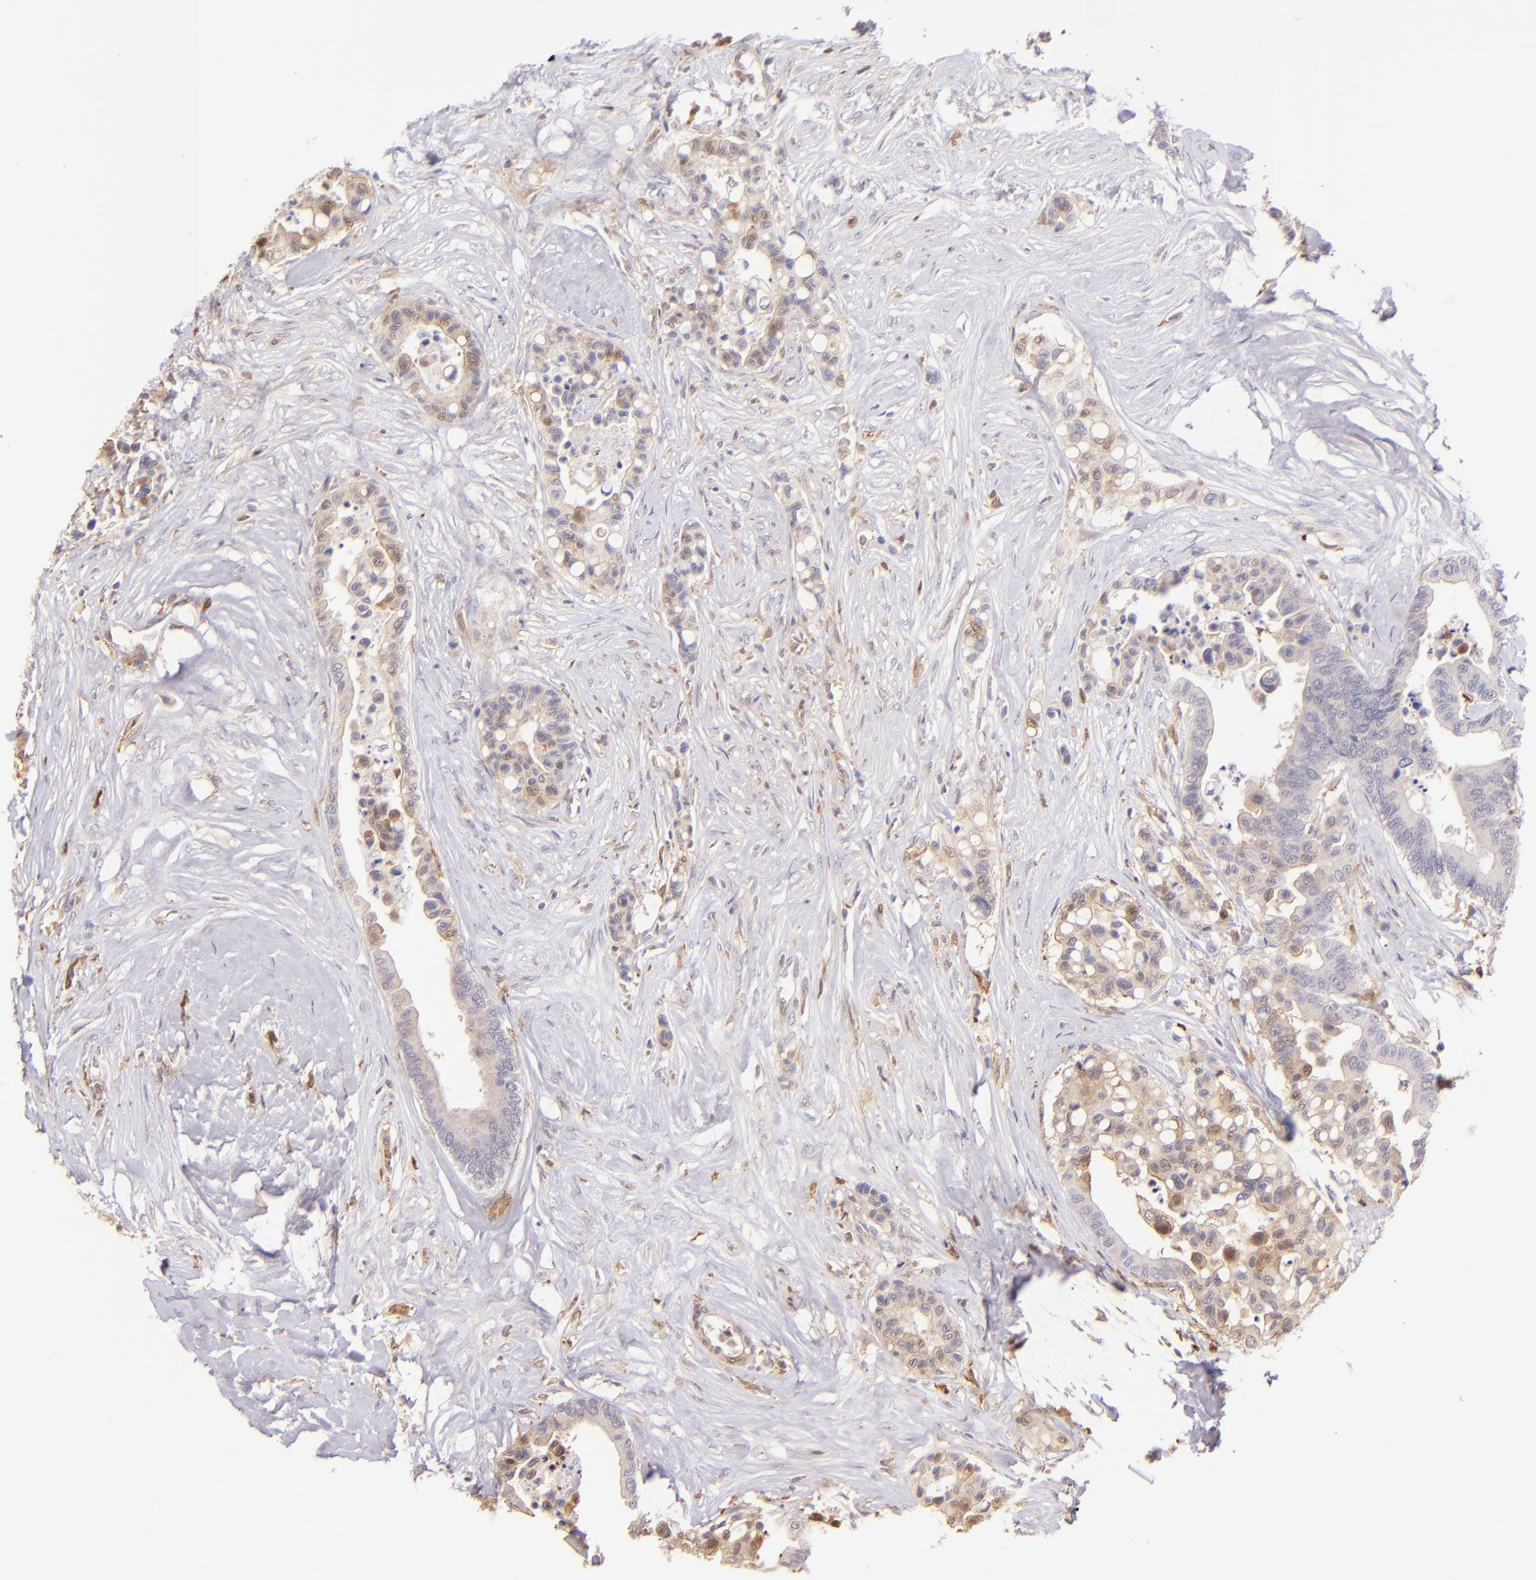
{"staining": {"intensity": "weak", "quantity": ">75%", "location": "cytoplasmic/membranous"}, "tissue": "colorectal cancer", "cell_type": "Tumor cells", "image_type": "cancer", "snomed": [{"axis": "morphology", "description": "Adenocarcinoma, NOS"}, {"axis": "topography", "description": "Colon"}], "caption": "Immunohistochemistry (IHC) (DAB) staining of human colorectal cancer exhibits weak cytoplasmic/membranous protein expression in approximately >75% of tumor cells.", "gene": "BTK", "patient": {"sex": "male", "age": 82}}